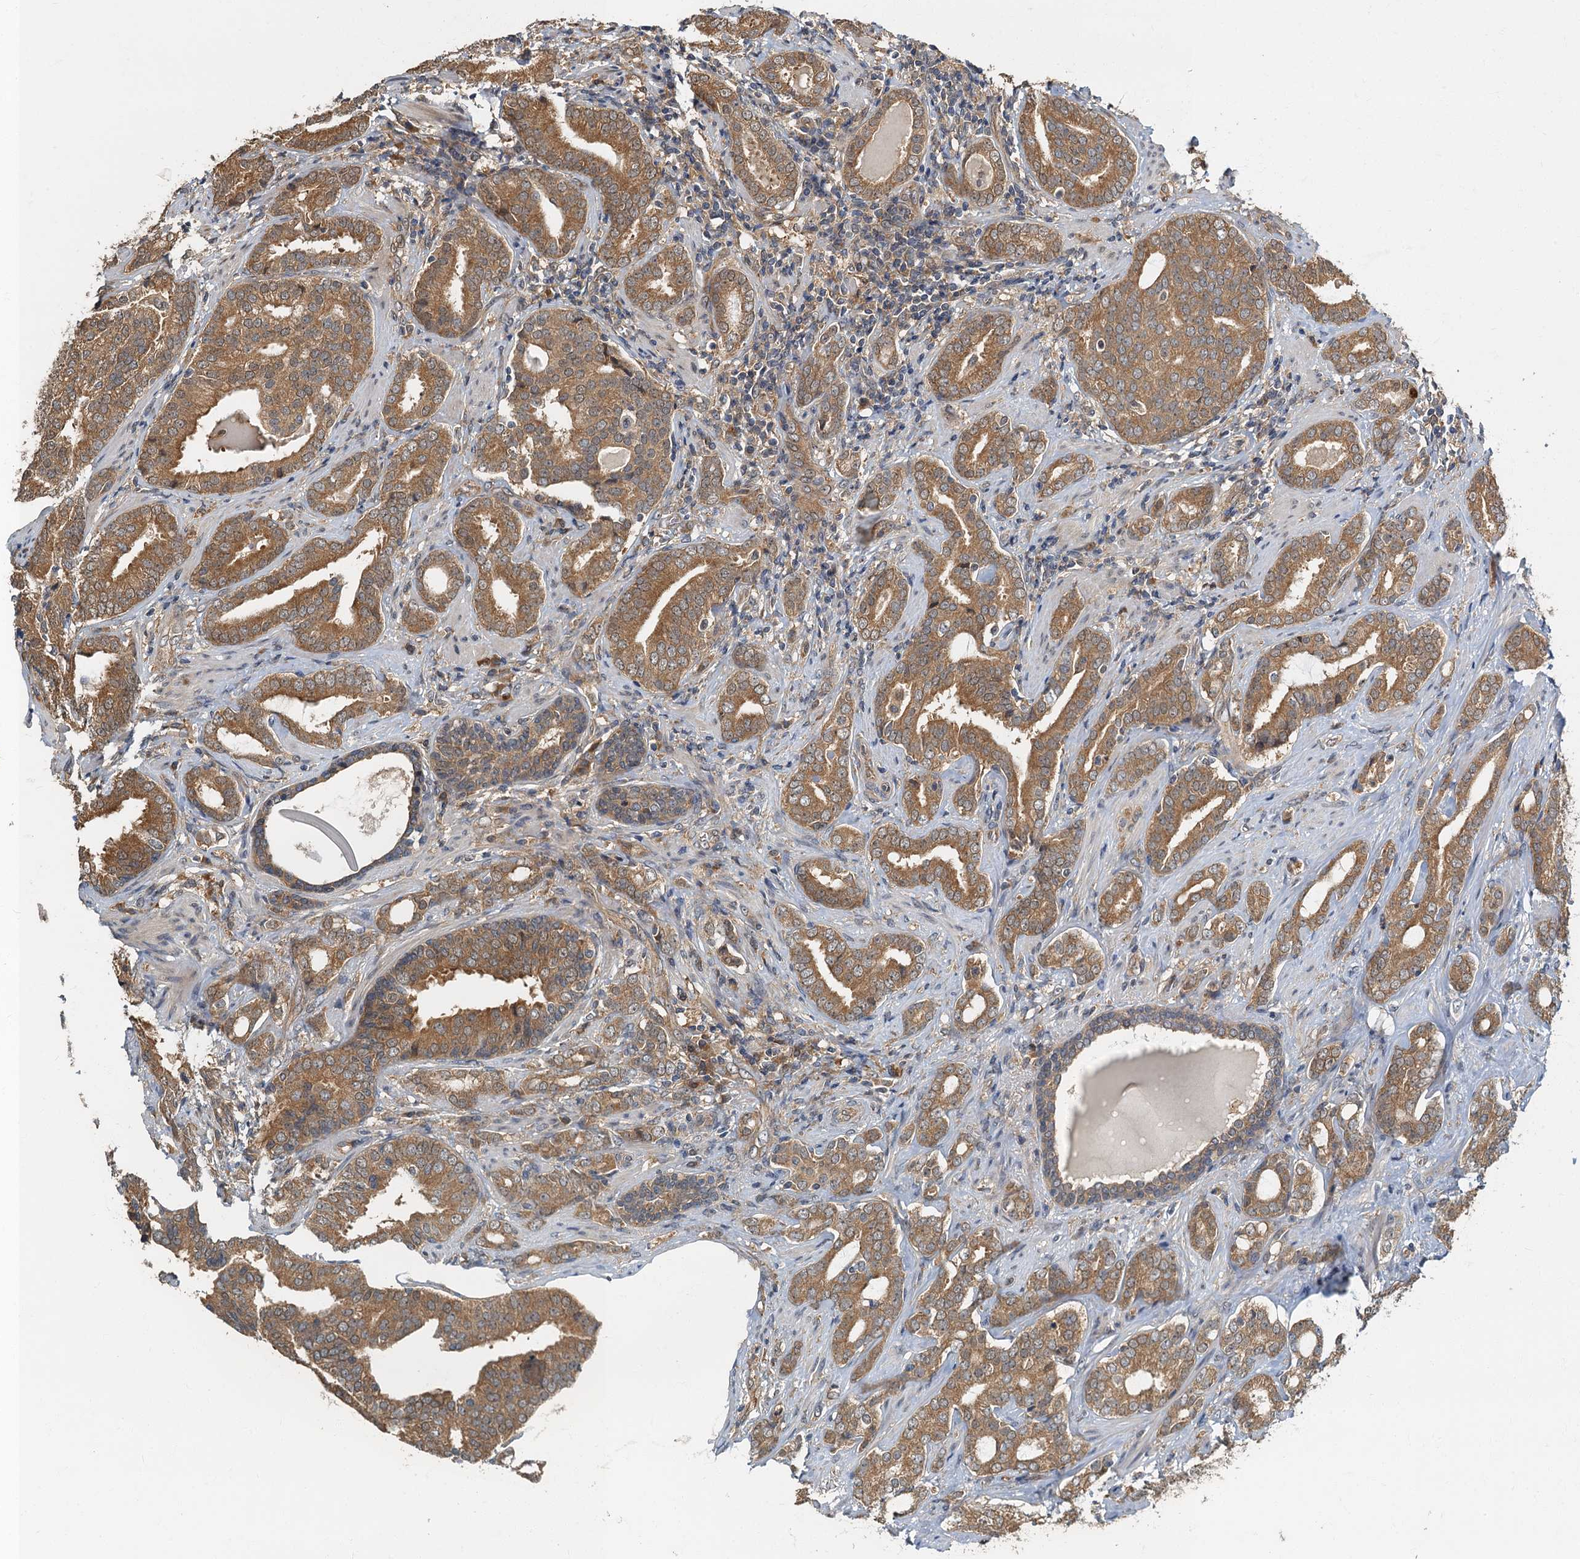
{"staining": {"intensity": "moderate", "quantity": ">75%", "location": "cytoplasmic/membranous"}, "tissue": "prostate cancer", "cell_type": "Tumor cells", "image_type": "cancer", "snomed": [{"axis": "morphology", "description": "Adenocarcinoma, High grade"}, {"axis": "topography", "description": "Prostate"}], "caption": "A brown stain highlights moderate cytoplasmic/membranous positivity of a protein in human prostate cancer tumor cells.", "gene": "TBCK", "patient": {"sex": "male", "age": 63}}